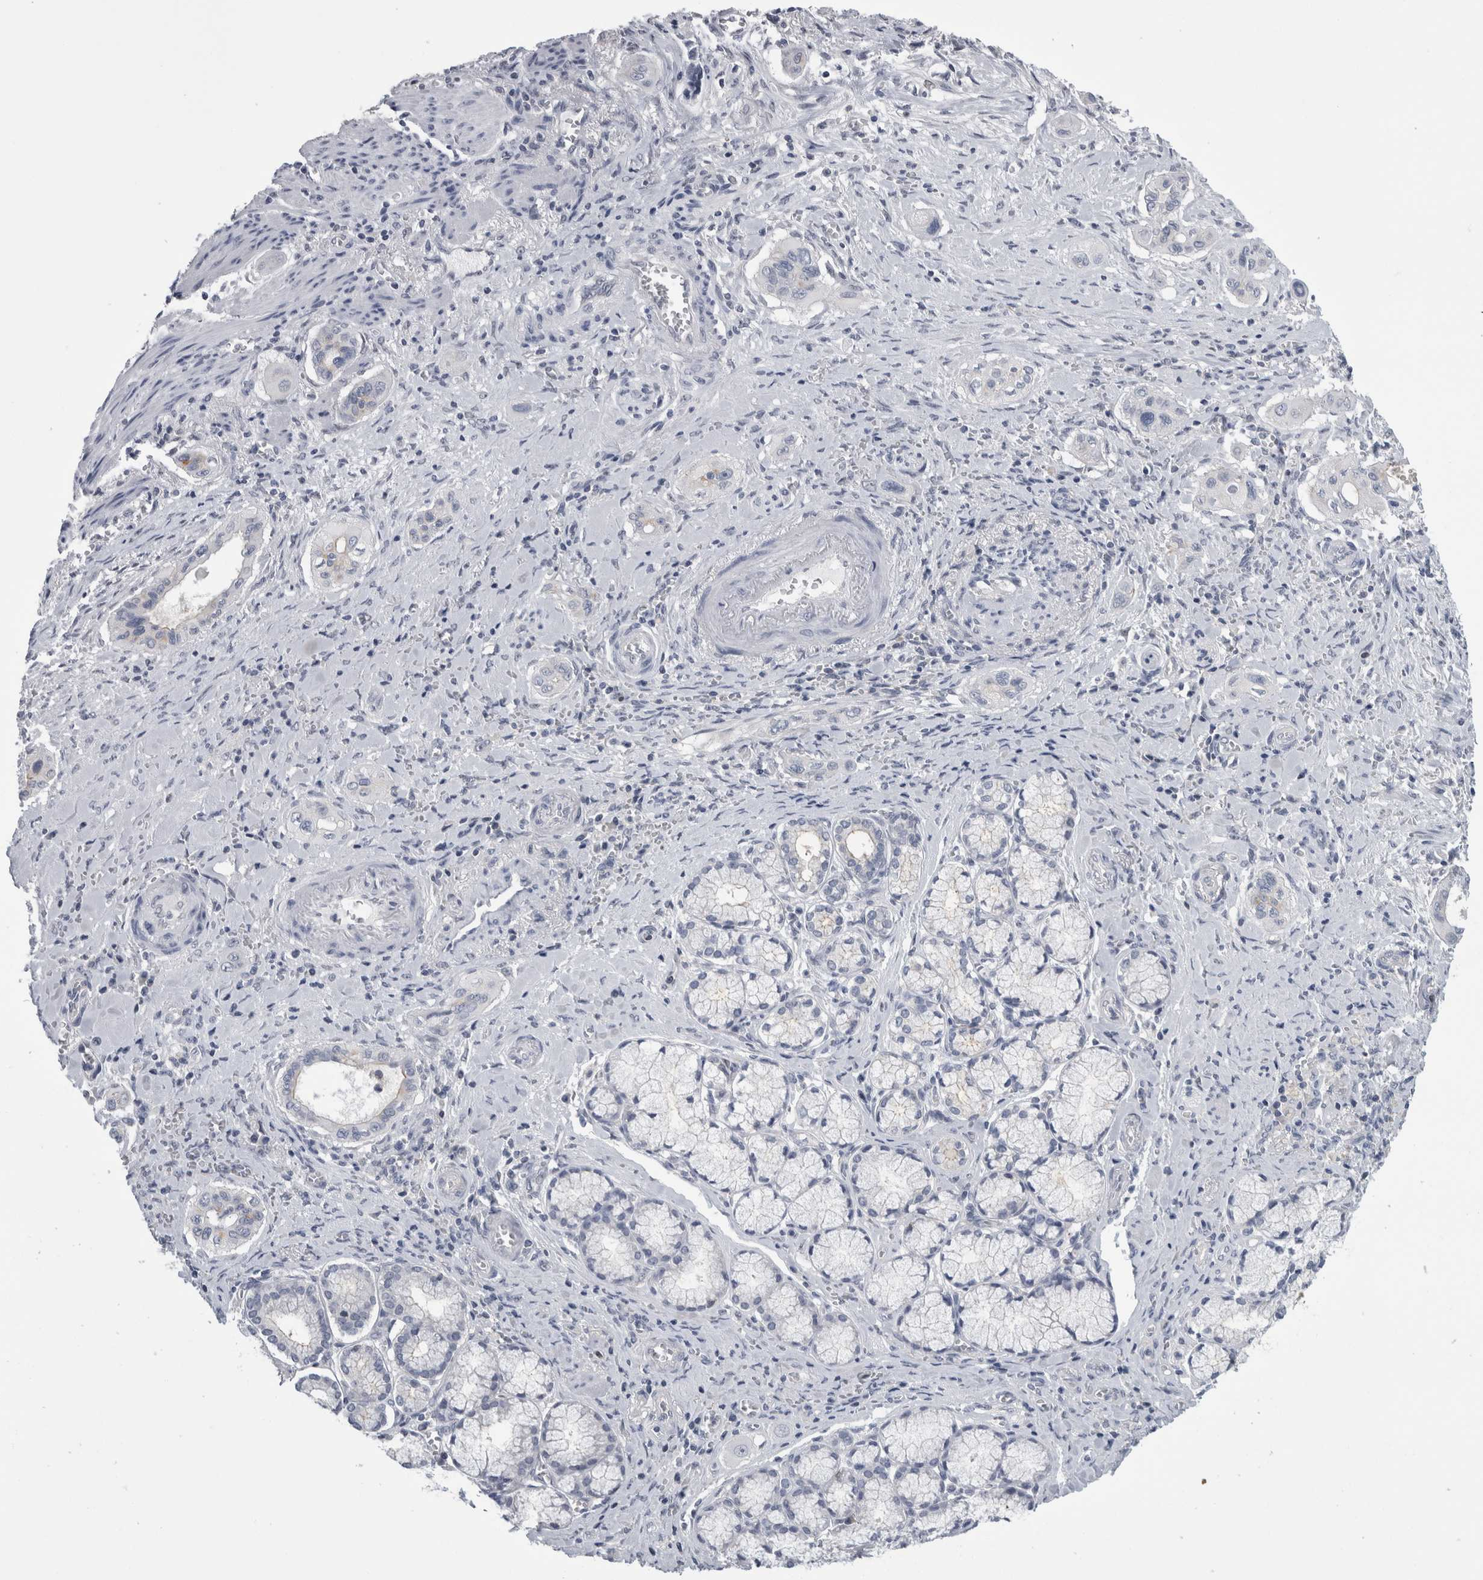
{"staining": {"intensity": "negative", "quantity": "none", "location": "none"}, "tissue": "pancreatic cancer", "cell_type": "Tumor cells", "image_type": "cancer", "snomed": [{"axis": "morphology", "description": "Adenocarcinoma, NOS"}, {"axis": "topography", "description": "Pancreas"}], "caption": "Immunohistochemistry (IHC) micrograph of neoplastic tissue: pancreatic adenocarcinoma stained with DAB (3,3'-diaminobenzidine) shows no significant protein positivity in tumor cells.", "gene": "ANKFY1", "patient": {"sex": "male", "age": 77}}